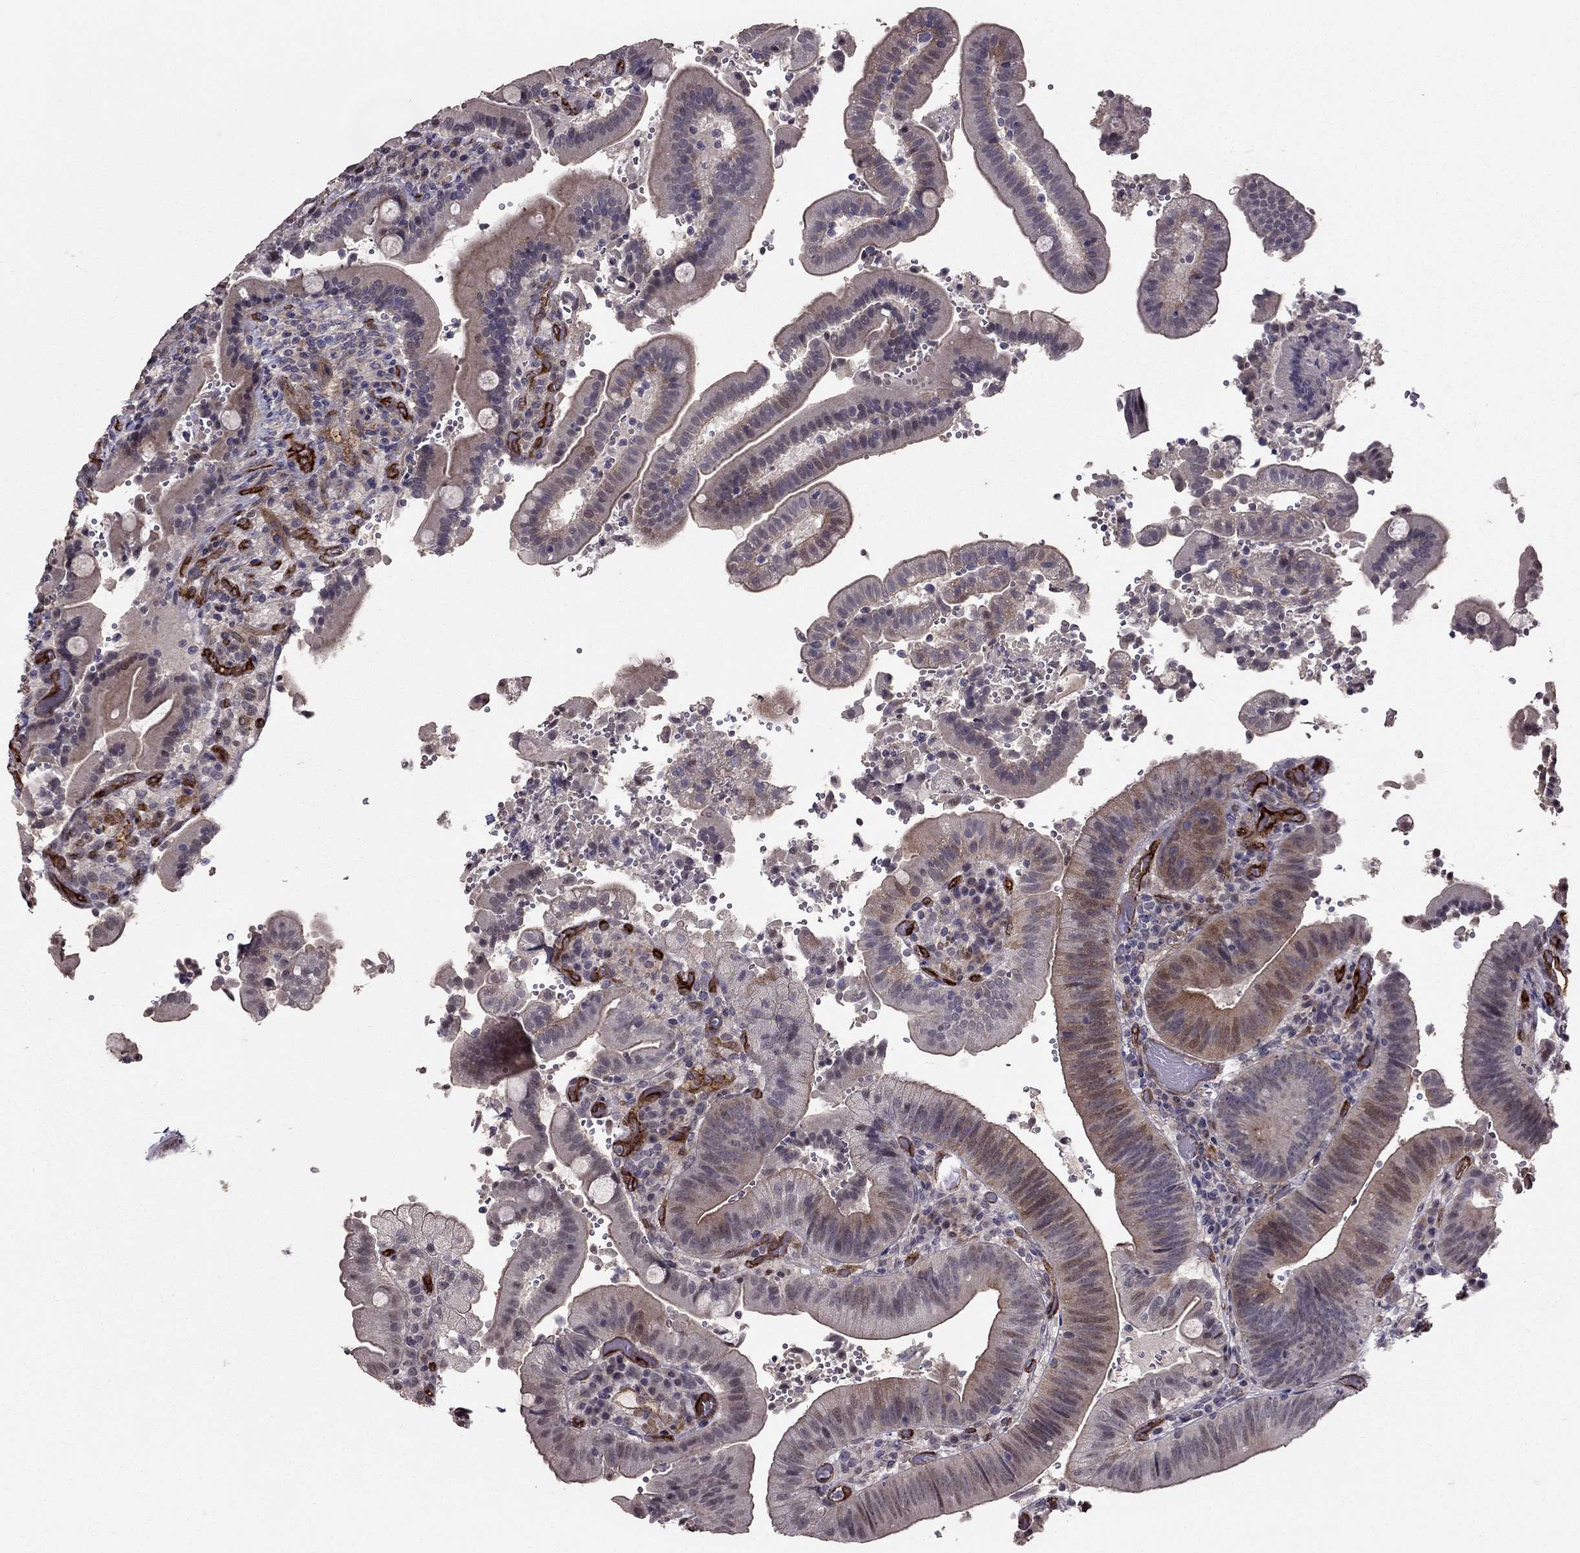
{"staining": {"intensity": "weak", "quantity": "<25%", "location": "cytoplasmic/membranous"}, "tissue": "duodenum", "cell_type": "Glandular cells", "image_type": "normal", "snomed": [{"axis": "morphology", "description": "Normal tissue, NOS"}, {"axis": "topography", "description": "Duodenum"}], "caption": "Protein analysis of unremarkable duodenum shows no significant positivity in glandular cells. The staining was performed using DAB to visualize the protein expression in brown, while the nuclei were stained in blue with hematoxylin (Magnification: 20x).", "gene": "RASIP1", "patient": {"sex": "female", "age": 62}}